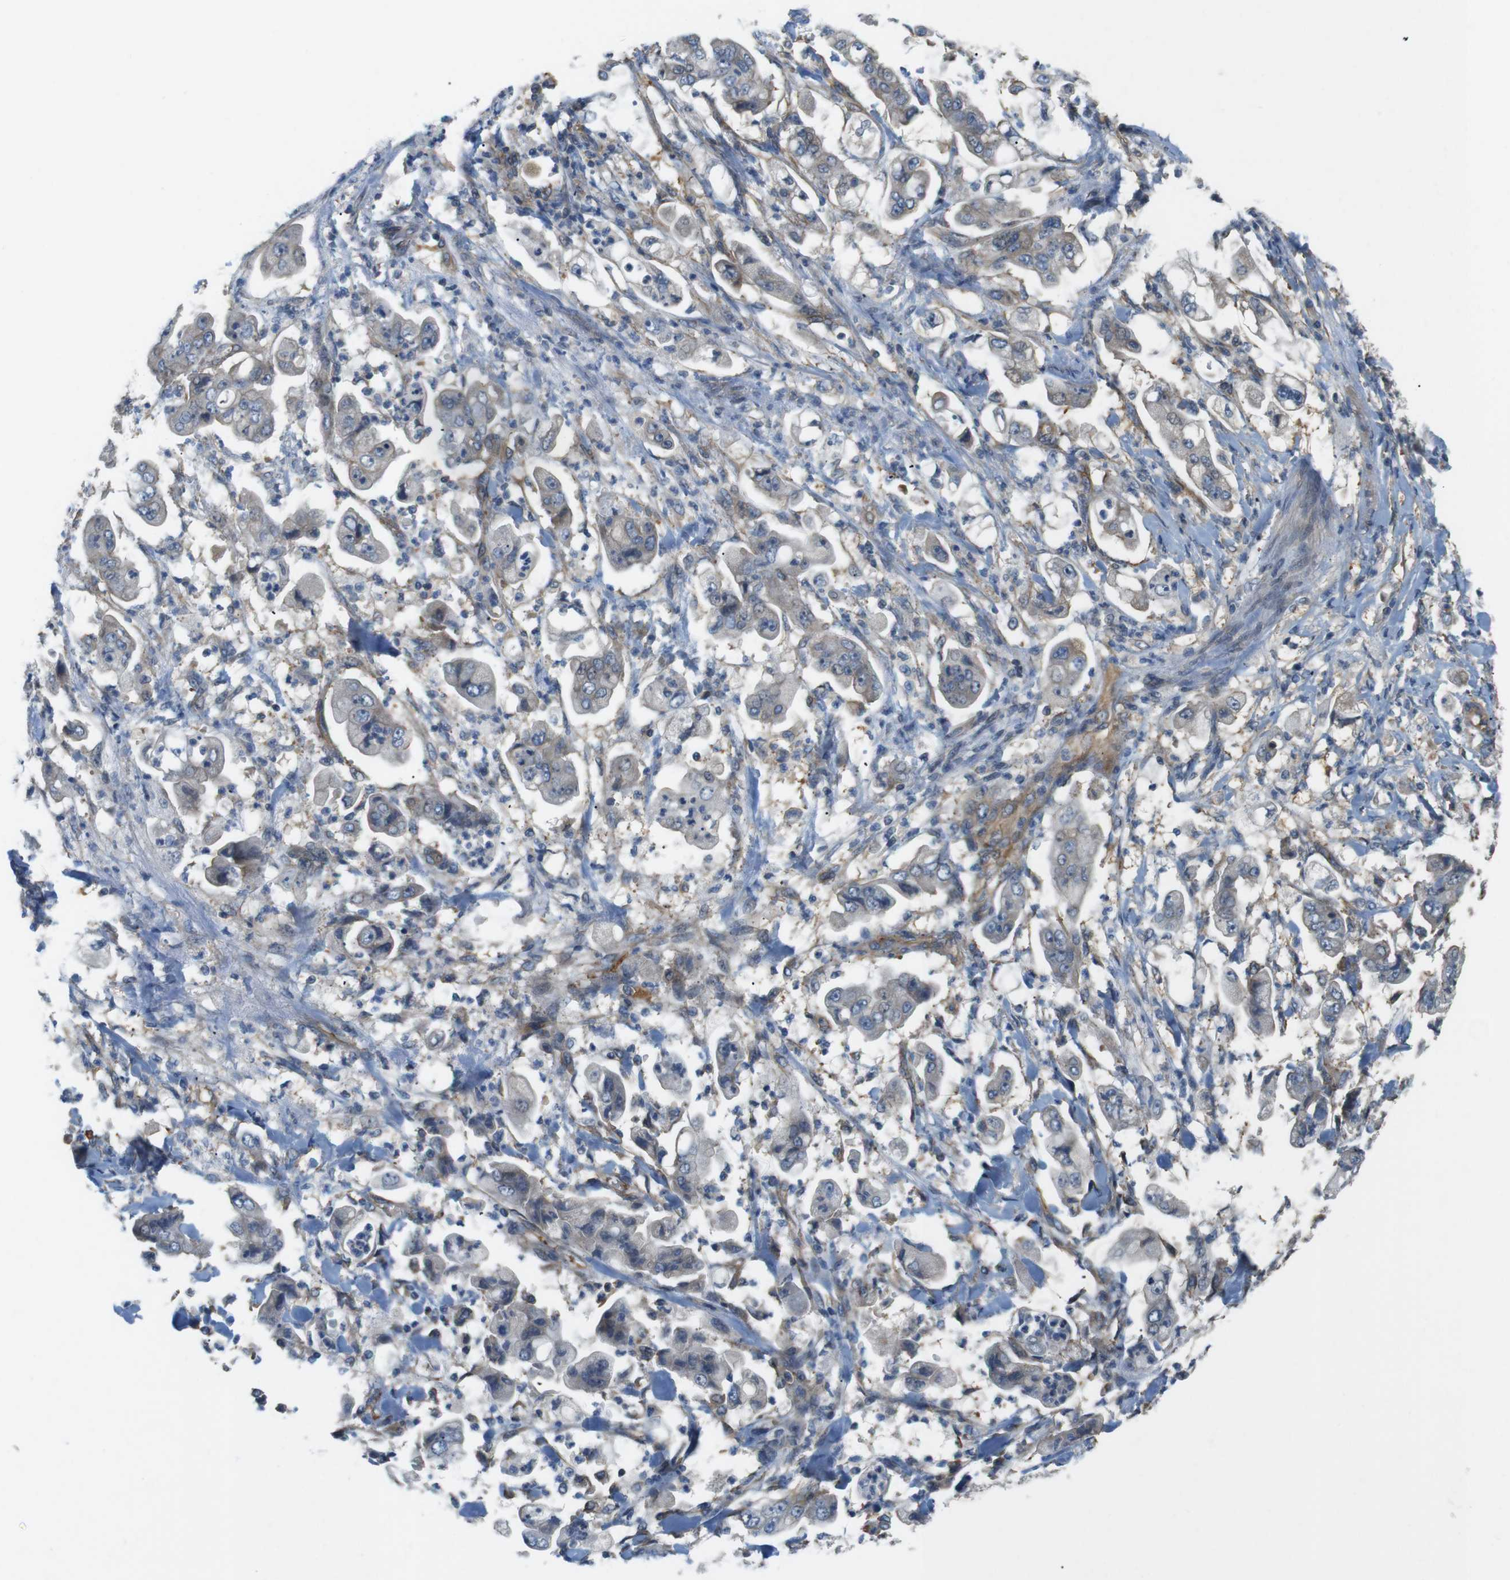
{"staining": {"intensity": "weak", "quantity": ">75%", "location": "cytoplasmic/membranous"}, "tissue": "stomach cancer", "cell_type": "Tumor cells", "image_type": "cancer", "snomed": [{"axis": "morphology", "description": "Adenocarcinoma, NOS"}, {"axis": "topography", "description": "Stomach"}], "caption": "This is an image of immunohistochemistry (IHC) staining of stomach adenocarcinoma, which shows weak positivity in the cytoplasmic/membranous of tumor cells.", "gene": "BVES", "patient": {"sex": "male", "age": 62}}